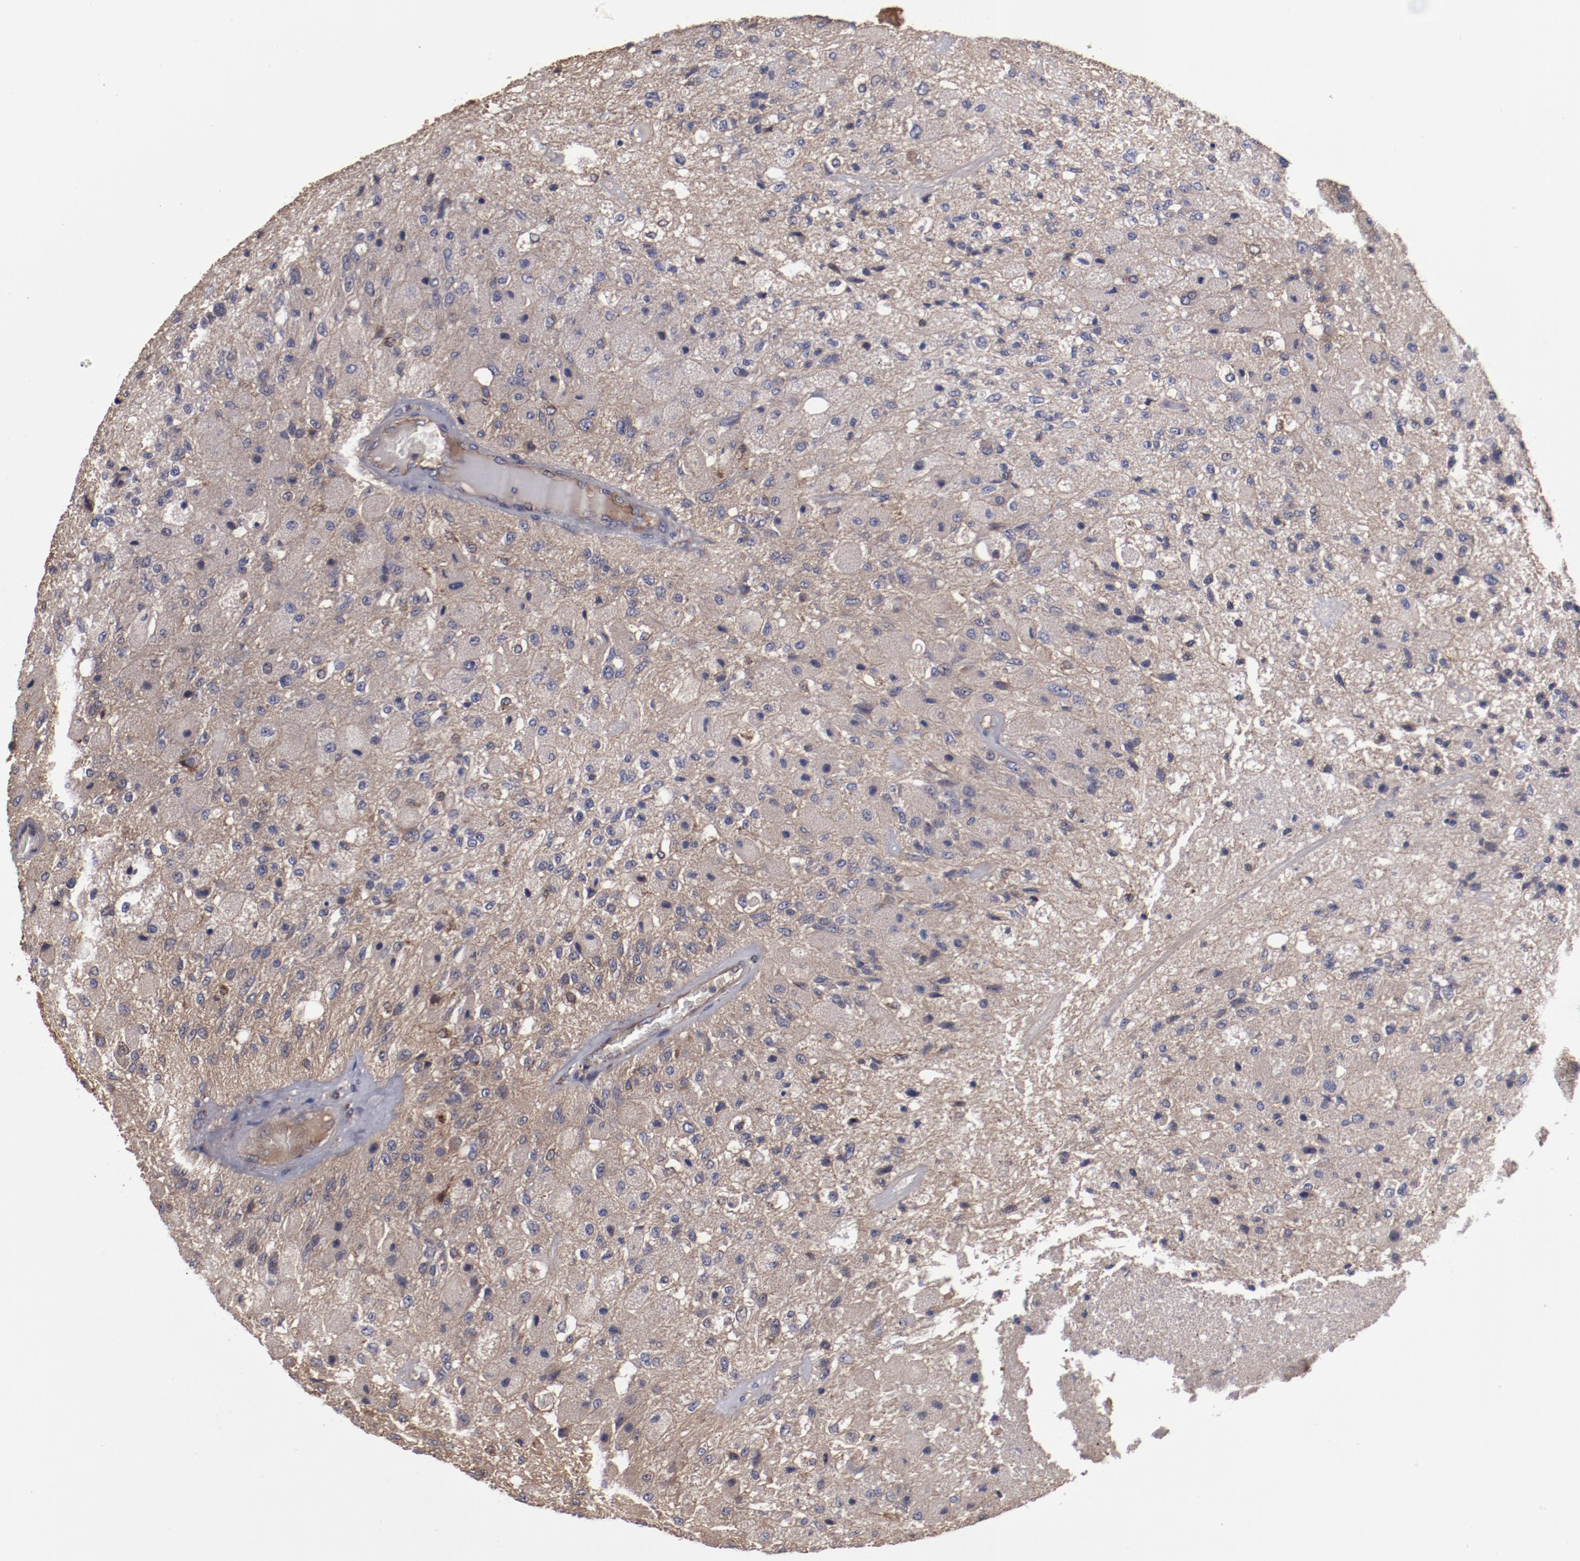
{"staining": {"intensity": "weak", "quantity": "25%-75%", "location": "cytoplasmic/membranous"}, "tissue": "glioma", "cell_type": "Tumor cells", "image_type": "cancer", "snomed": [{"axis": "morphology", "description": "Normal tissue, NOS"}, {"axis": "morphology", "description": "Glioma, malignant, High grade"}, {"axis": "topography", "description": "Cerebral cortex"}], "caption": "Tumor cells demonstrate low levels of weak cytoplasmic/membranous staining in about 25%-75% of cells in human malignant glioma (high-grade). Using DAB (3,3'-diaminobenzidine) (brown) and hematoxylin (blue) stains, captured at high magnification using brightfield microscopy.", "gene": "DNAAF2", "patient": {"sex": "male", "age": 77}}